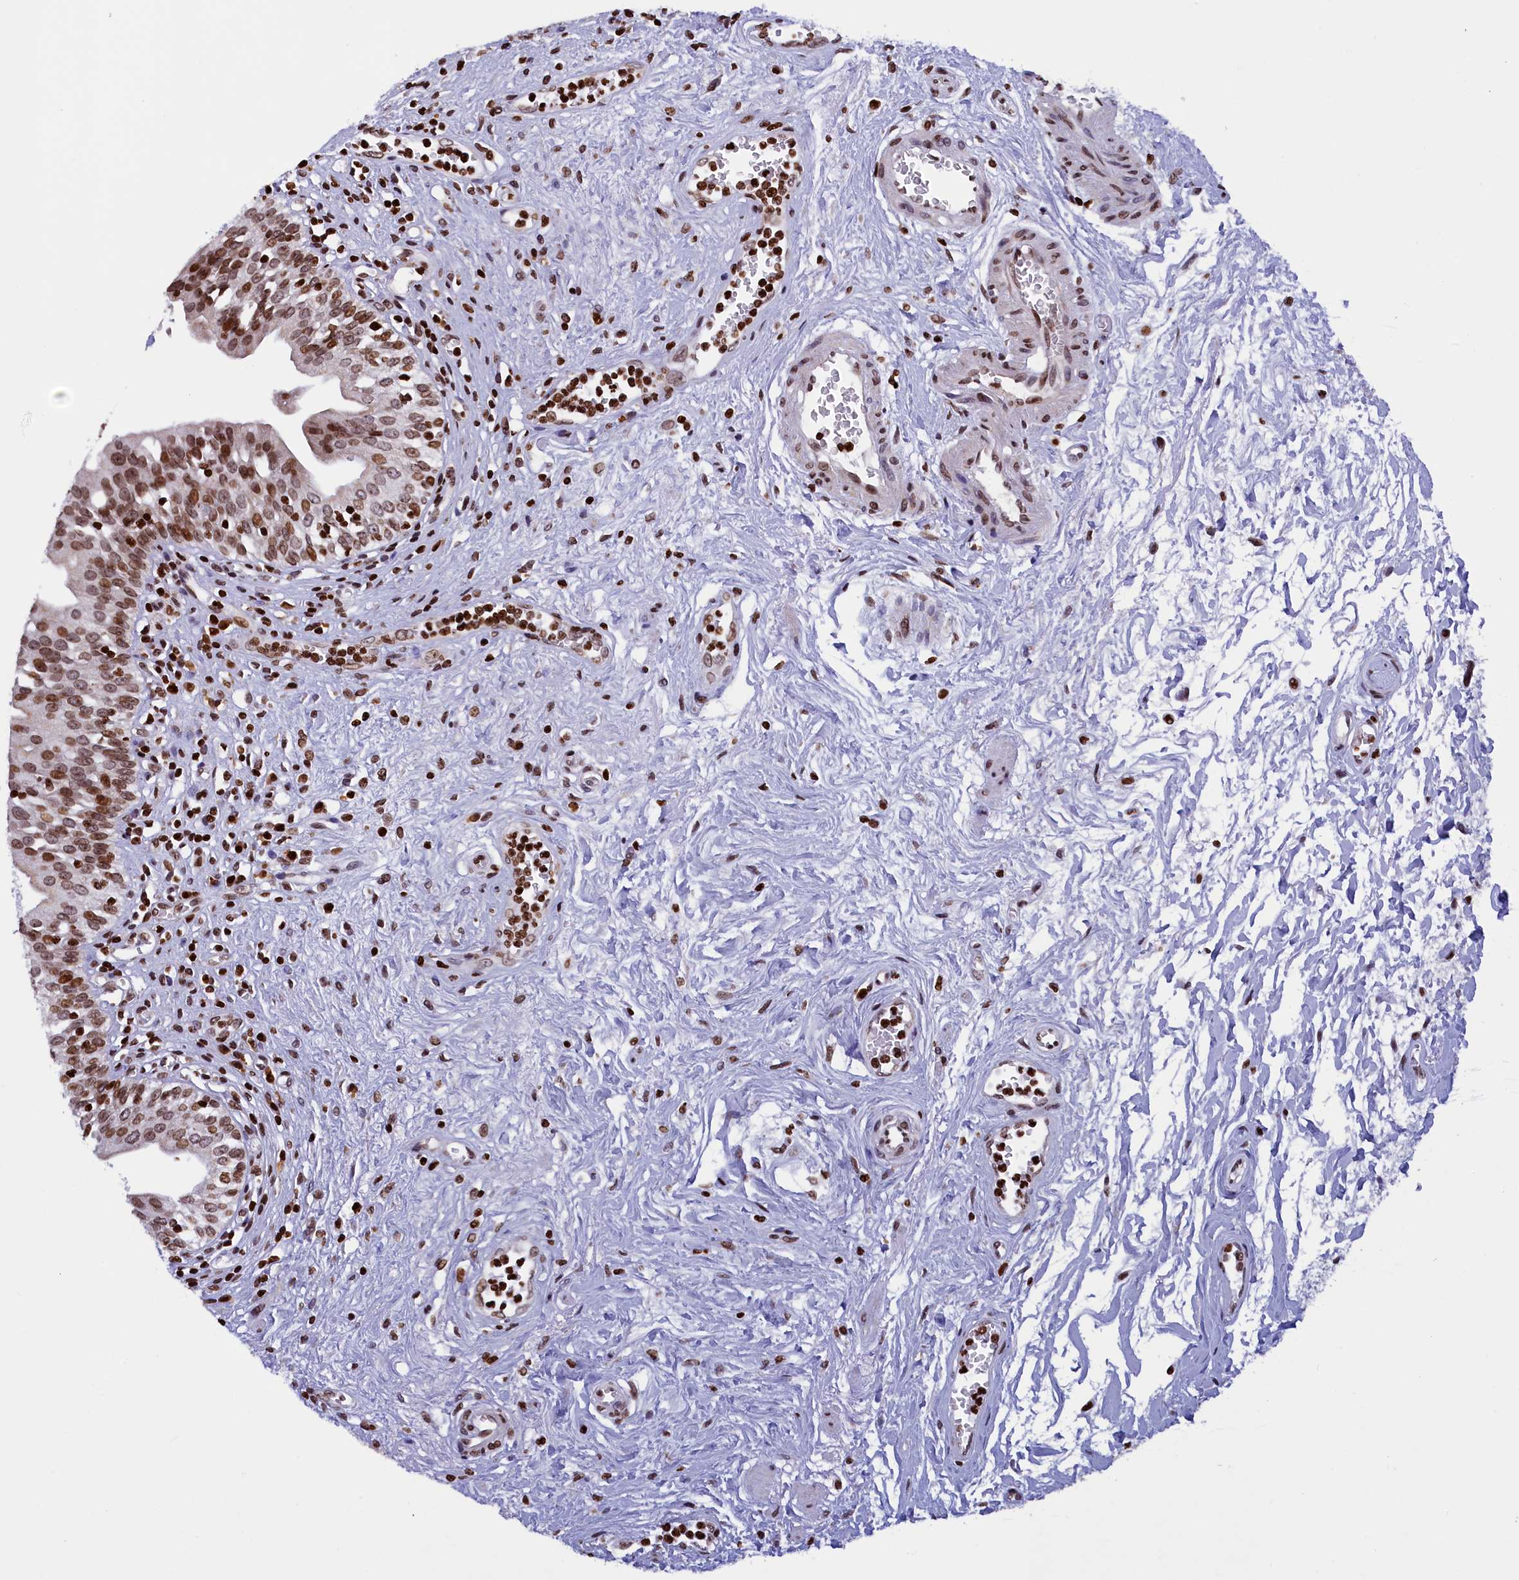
{"staining": {"intensity": "moderate", "quantity": ">75%", "location": "nuclear"}, "tissue": "urinary bladder", "cell_type": "Urothelial cells", "image_type": "normal", "snomed": [{"axis": "morphology", "description": "Normal tissue, NOS"}, {"axis": "morphology", "description": "Inflammation, NOS"}, {"axis": "topography", "description": "Urinary bladder"}], "caption": "Protein analysis of normal urinary bladder displays moderate nuclear expression in approximately >75% of urothelial cells.", "gene": "TIMM29", "patient": {"sex": "male", "age": 63}}